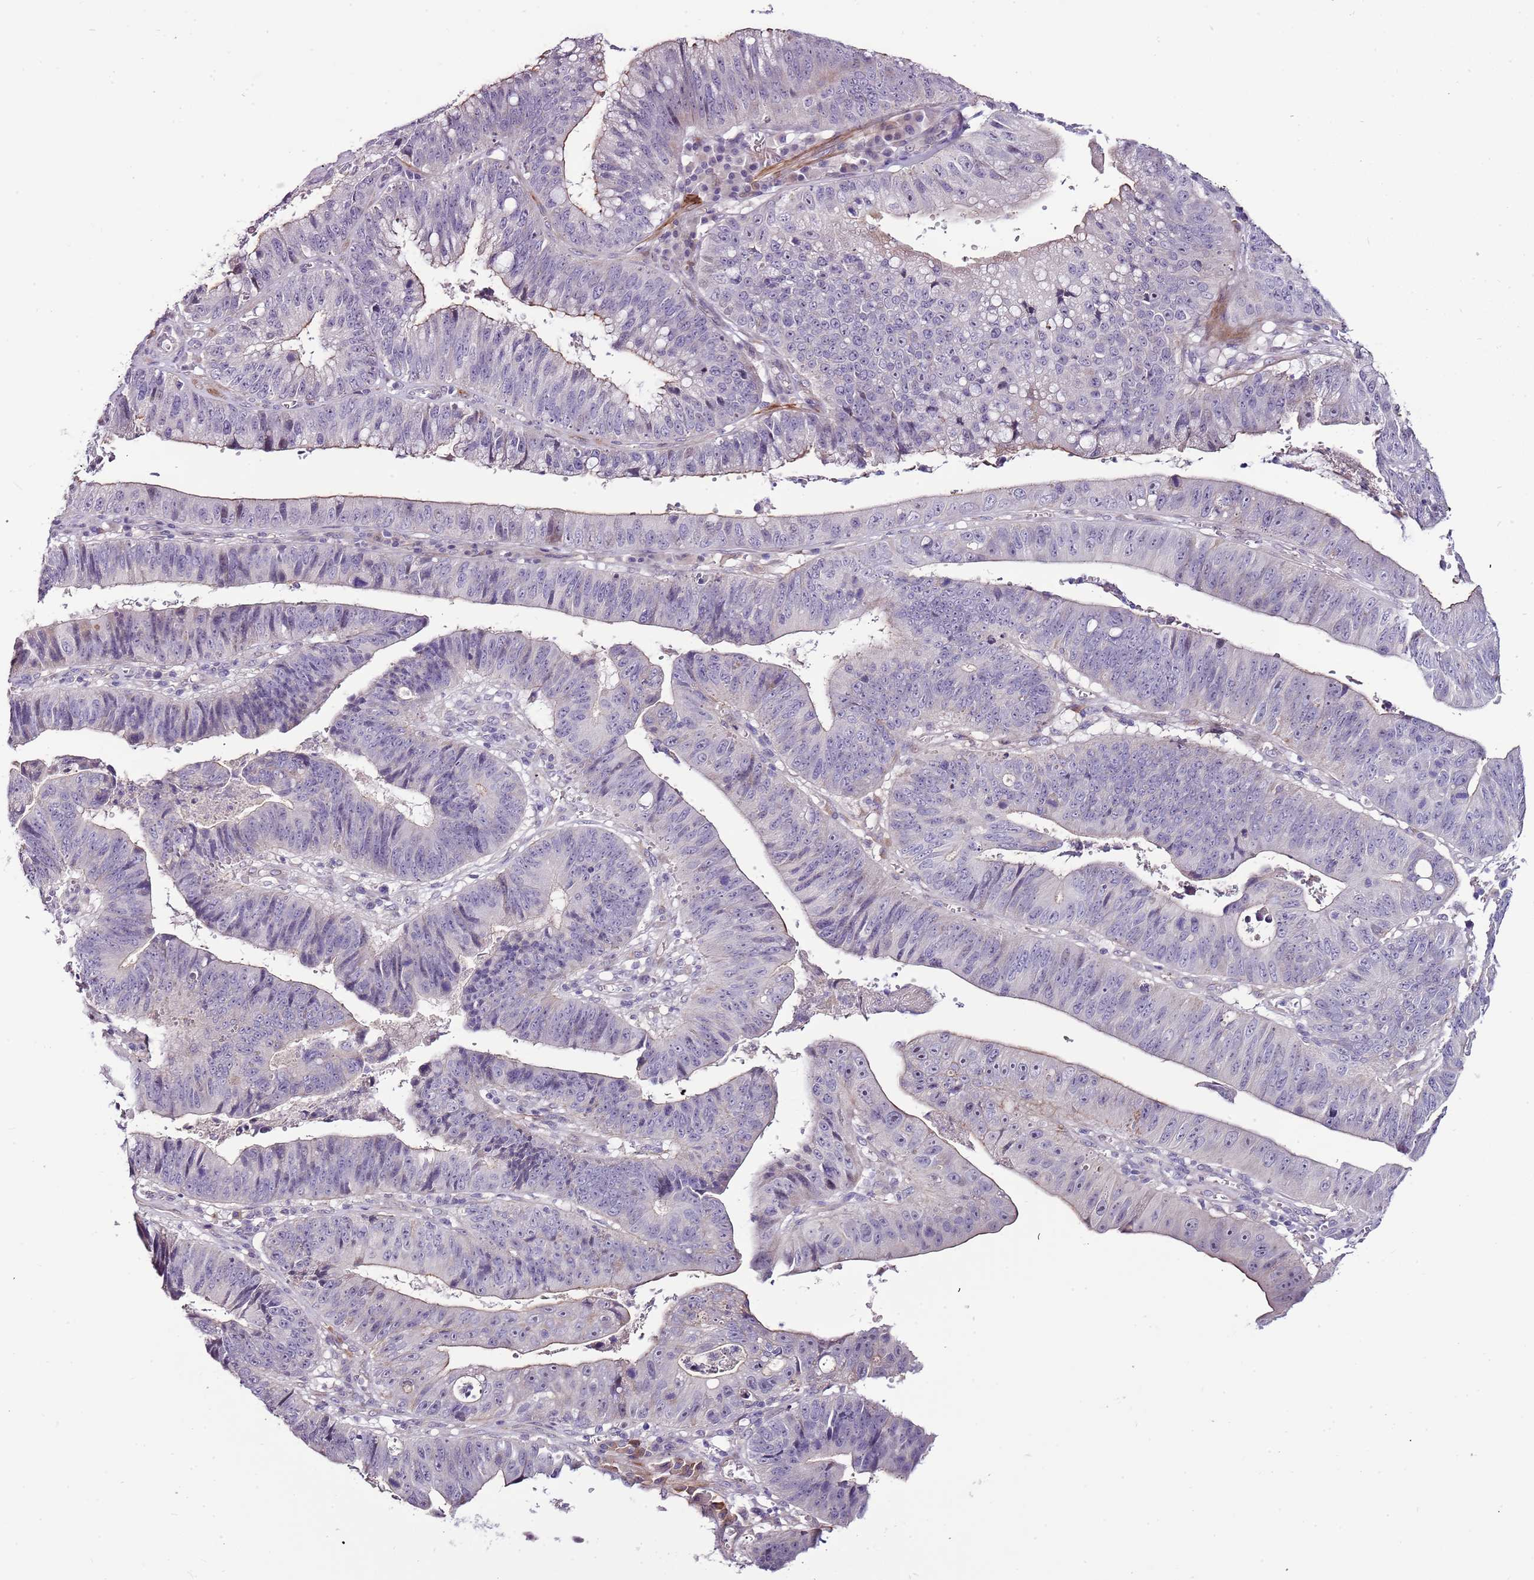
{"staining": {"intensity": "weak", "quantity": "<25%", "location": "cytoplasmic/membranous"}, "tissue": "stomach cancer", "cell_type": "Tumor cells", "image_type": "cancer", "snomed": [{"axis": "morphology", "description": "Adenocarcinoma, NOS"}, {"axis": "topography", "description": "Stomach"}], "caption": "Immunohistochemistry photomicrograph of human stomach cancer stained for a protein (brown), which shows no expression in tumor cells.", "gene": "NKX2-3", "patient": {"sex": "male", "age": 59}}